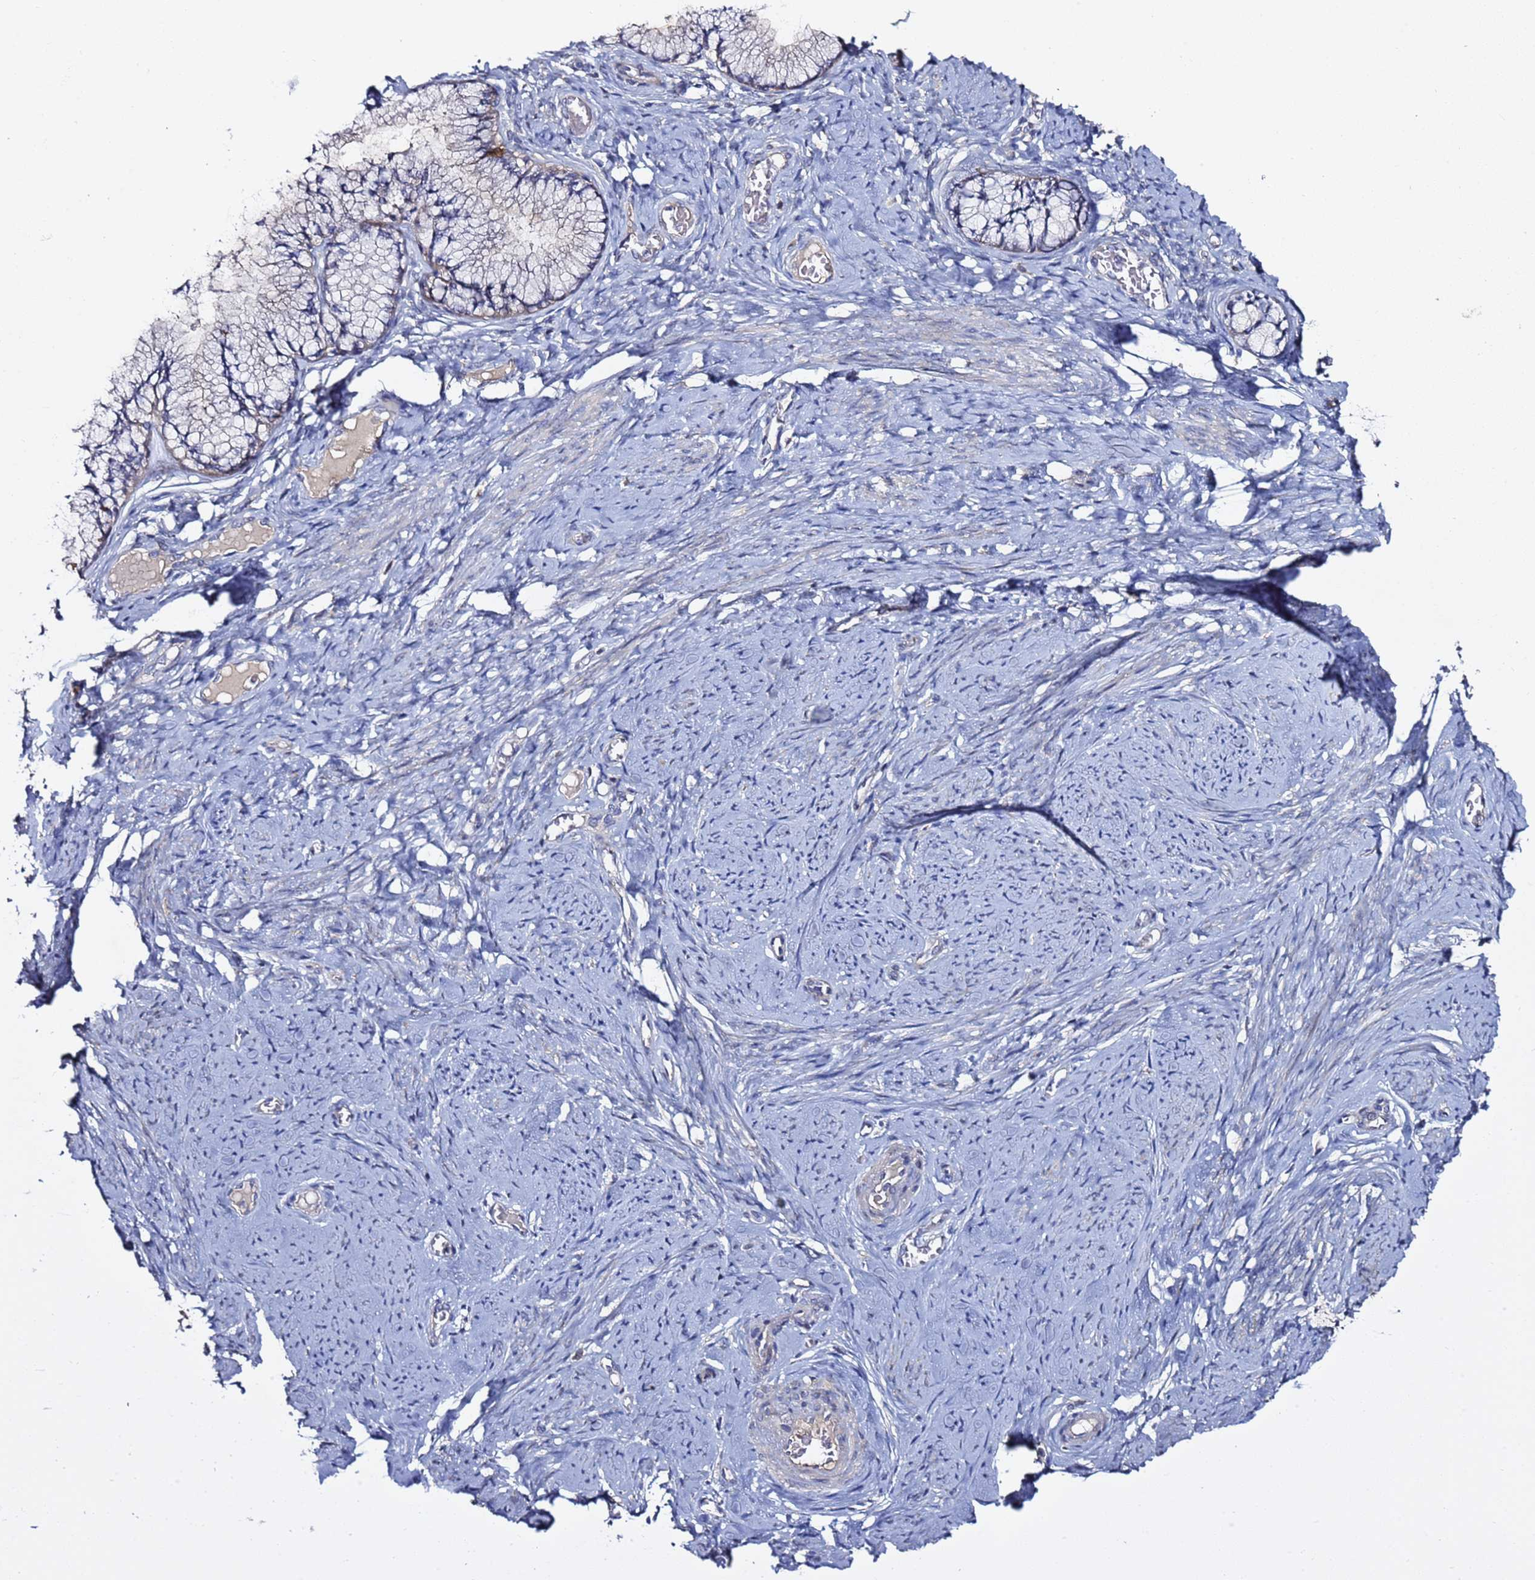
{"staining": {"intensity": "negative", "quantity": "none", "location": "none"}, "tissue": "cervix", "cell_type": "Glandular cells", "image_type": "normal", "snomed": [{"axis": "morphology", "description": "Normal tissue, NOS"}, {"axis": "topography", "description": "Cervix"}], "caption": "Glandular cells are negative for brown protein staining in benign cervix. Brightfield microscopy of immunohistochemistry (IHC) stained with DAB (3,3'-diaminobenzidine) (brown) and hematoxylin (blue), captured at high magnification.", "gene": "RABL2A", "patient": {"sex": "female", "age": 42}}